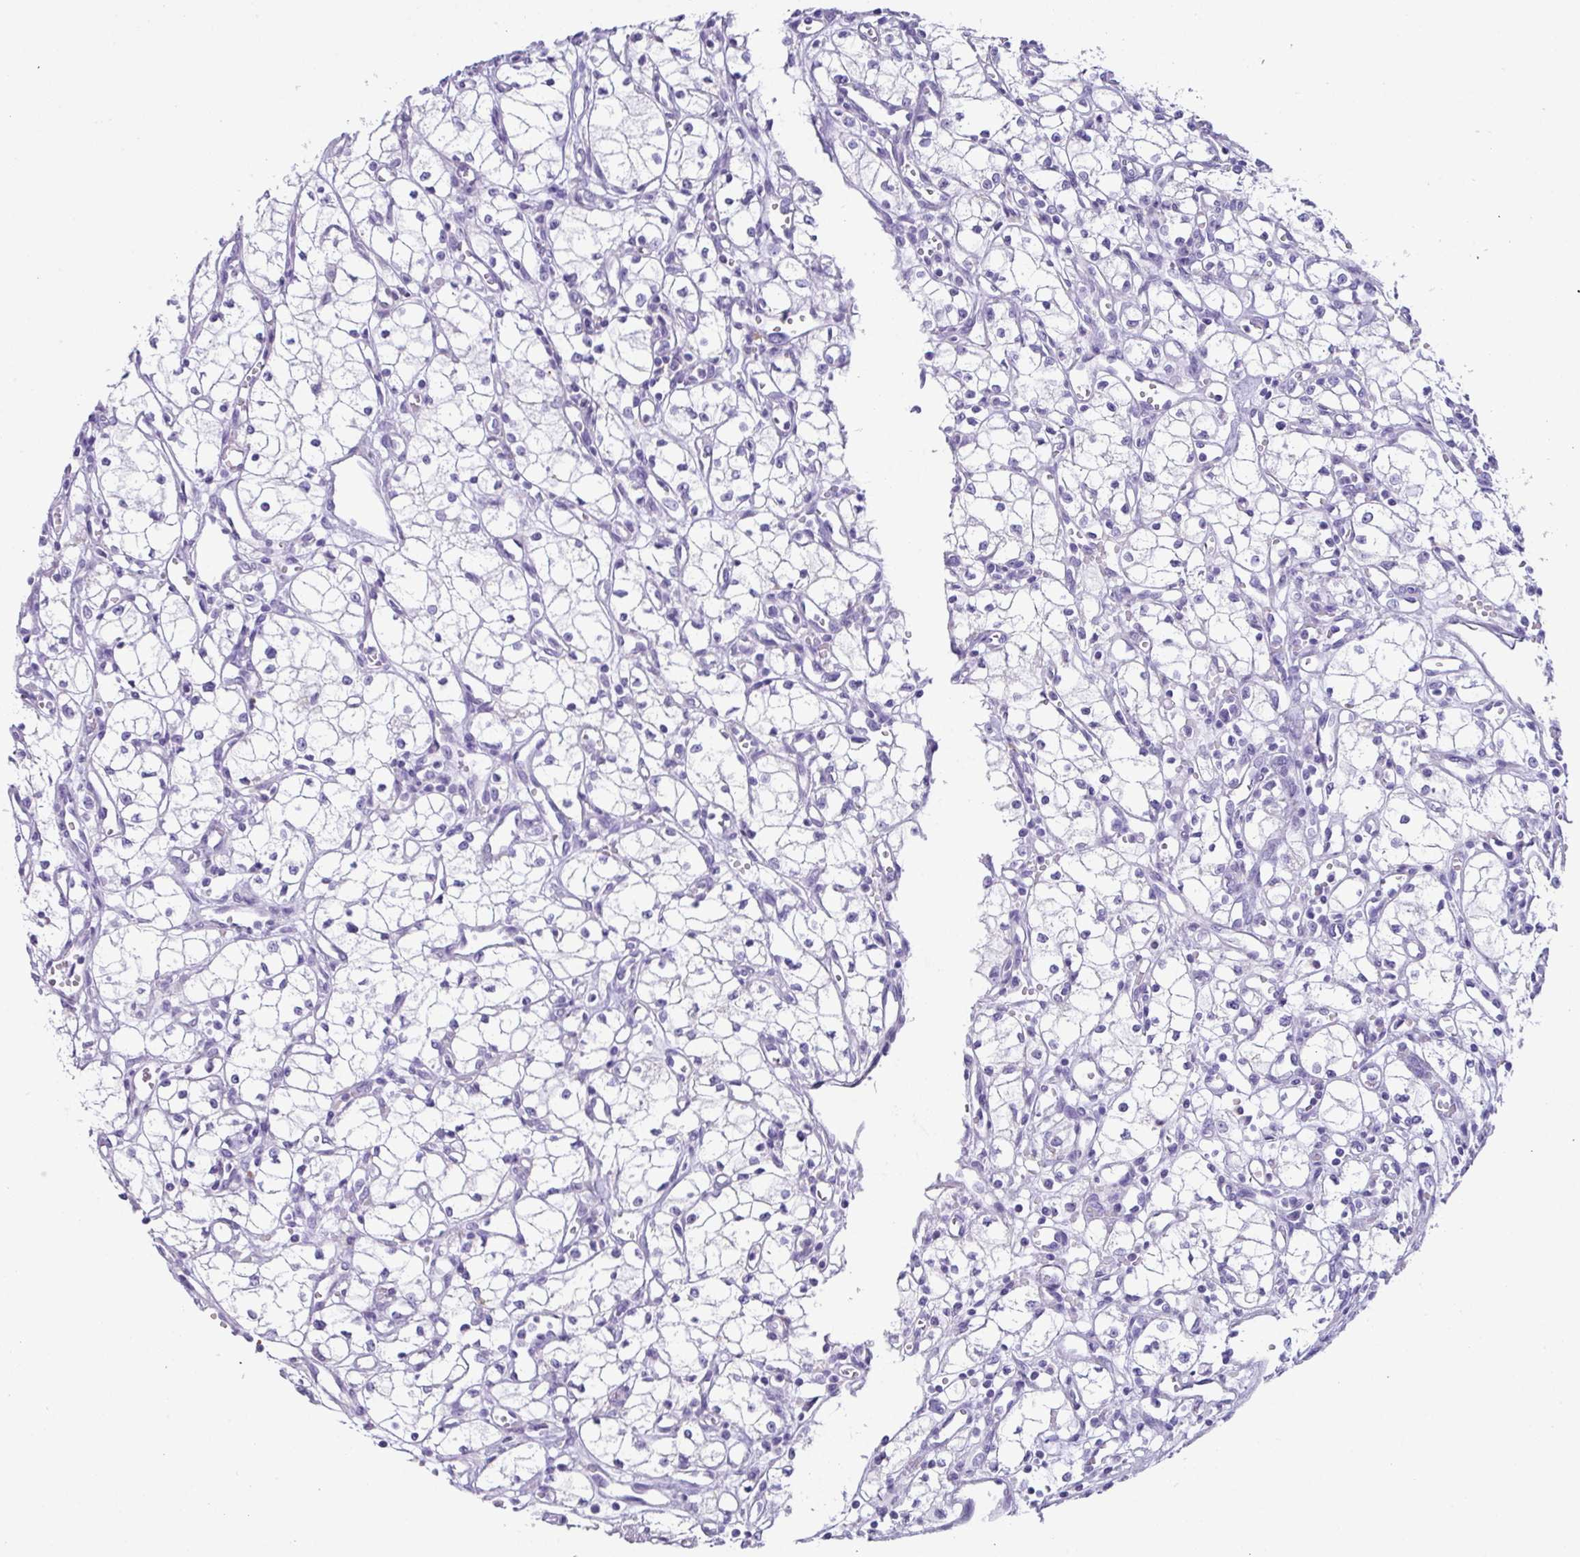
{"staining": {"intensity": "negative", "quantity": "none", "location": "none"}, "tissue": "renal cancer", "cell_type": "Tumor cells", "image_type": "cancer", "snomed": [{"axis": "morphology", "description": "Adenocarcinoma, NOS"}, {"axis": "topography", "description": "Kidney"}], "caption": "There is no significant staining in tumor cells of renal adenocarcinoma.", "gene": "NCCRP1", "patient": {"sex": "male", "age": 59}}